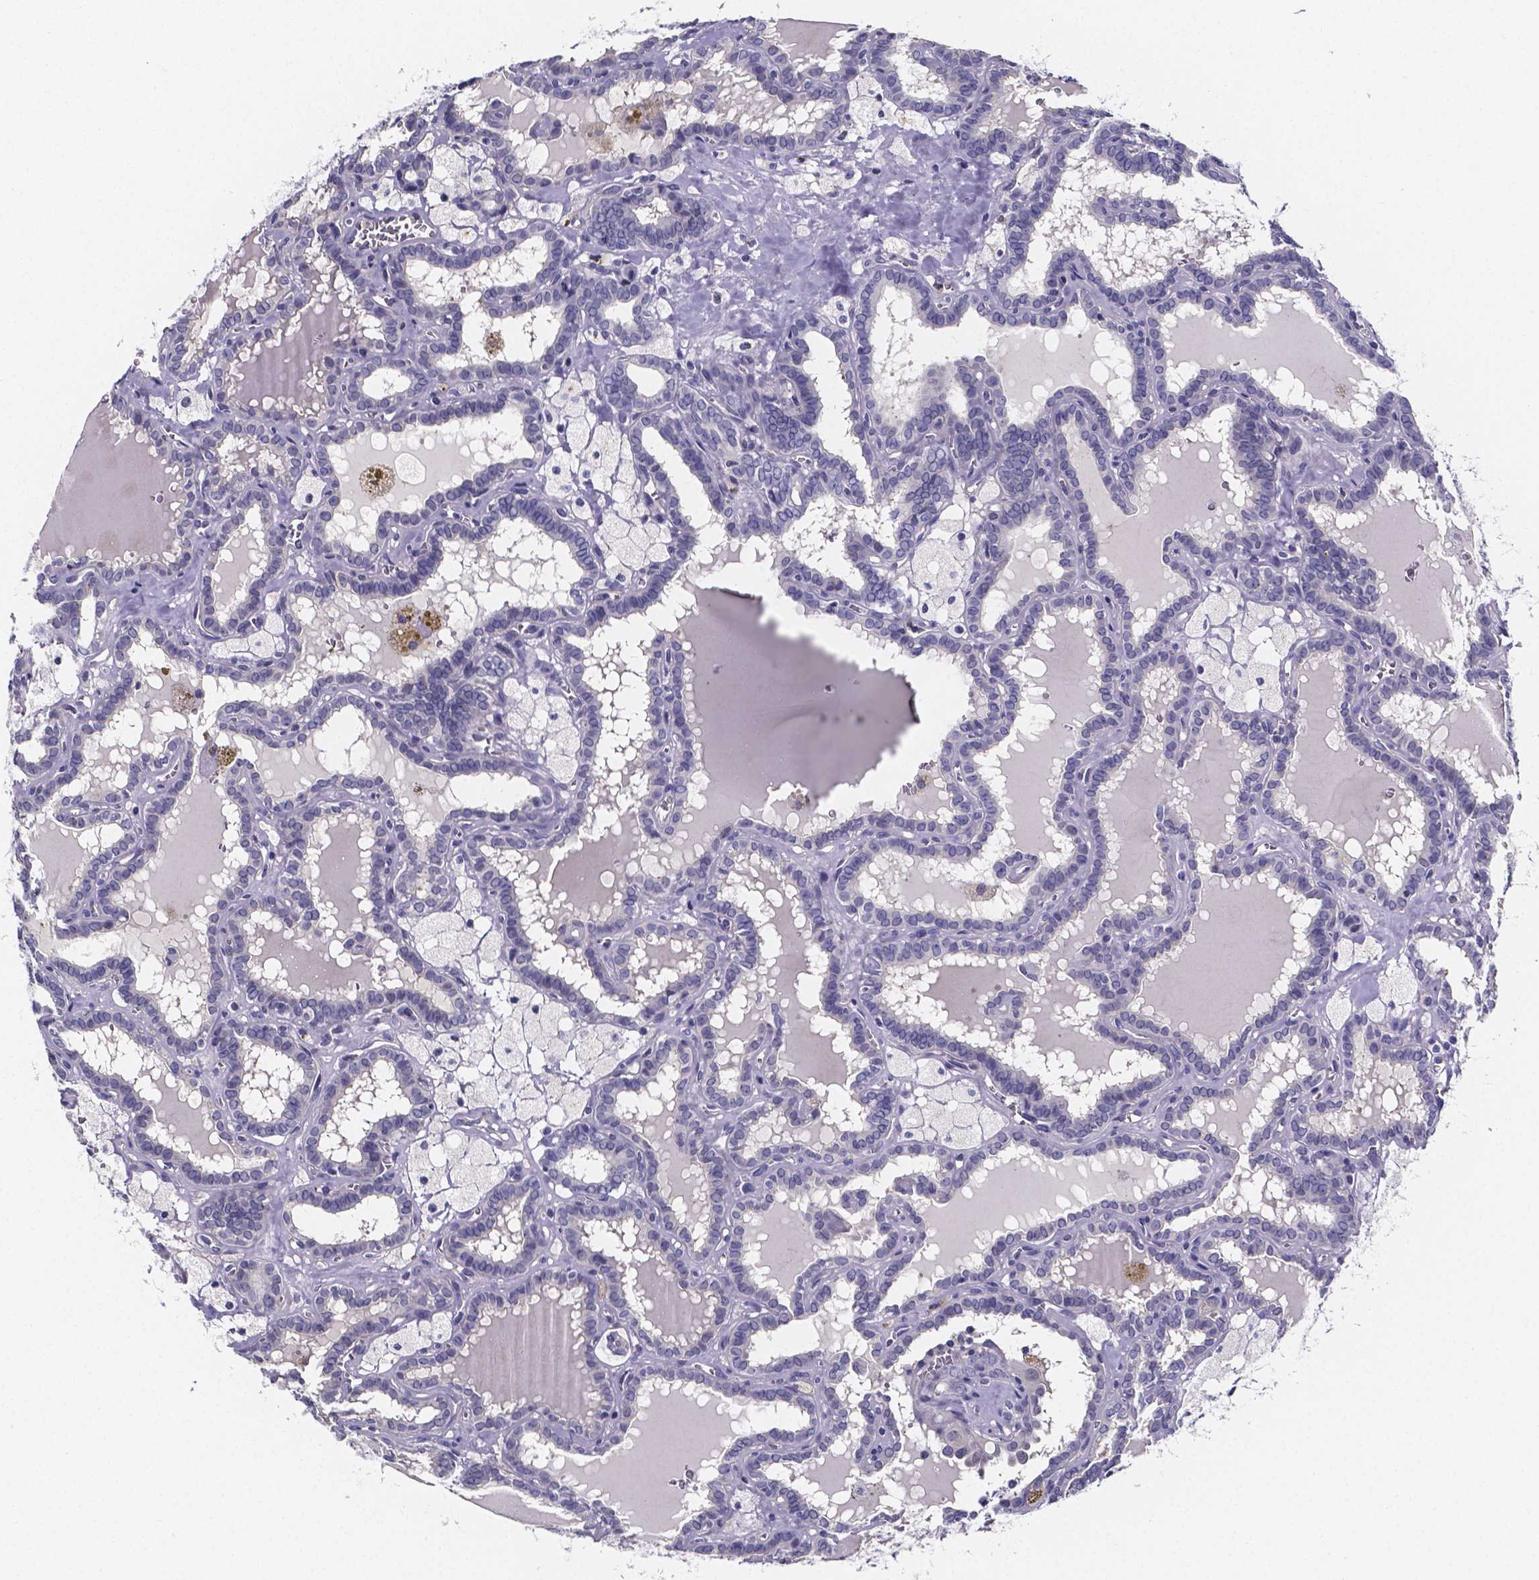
{"staining": {"intensity": "negative", "quantity": "none", "location": "none"}, "tissue": "thyroid cancer", "cell_type": "Tumor cells", "image_type": "cancer", "snomed": [{"axis": "morphology", "description": "Papillary adenocarcinoma, NOS"}, {"axis": "topography", "description": "Thyroid gland"}], "caption": "Human thyroid papillary adenocarcinoma stained for a protein using immunohistochemistry (IHC) displays no positivity in tumor cells.", "gene": "IZUMO1", "patient": {"sex": "female", "age": 39}}